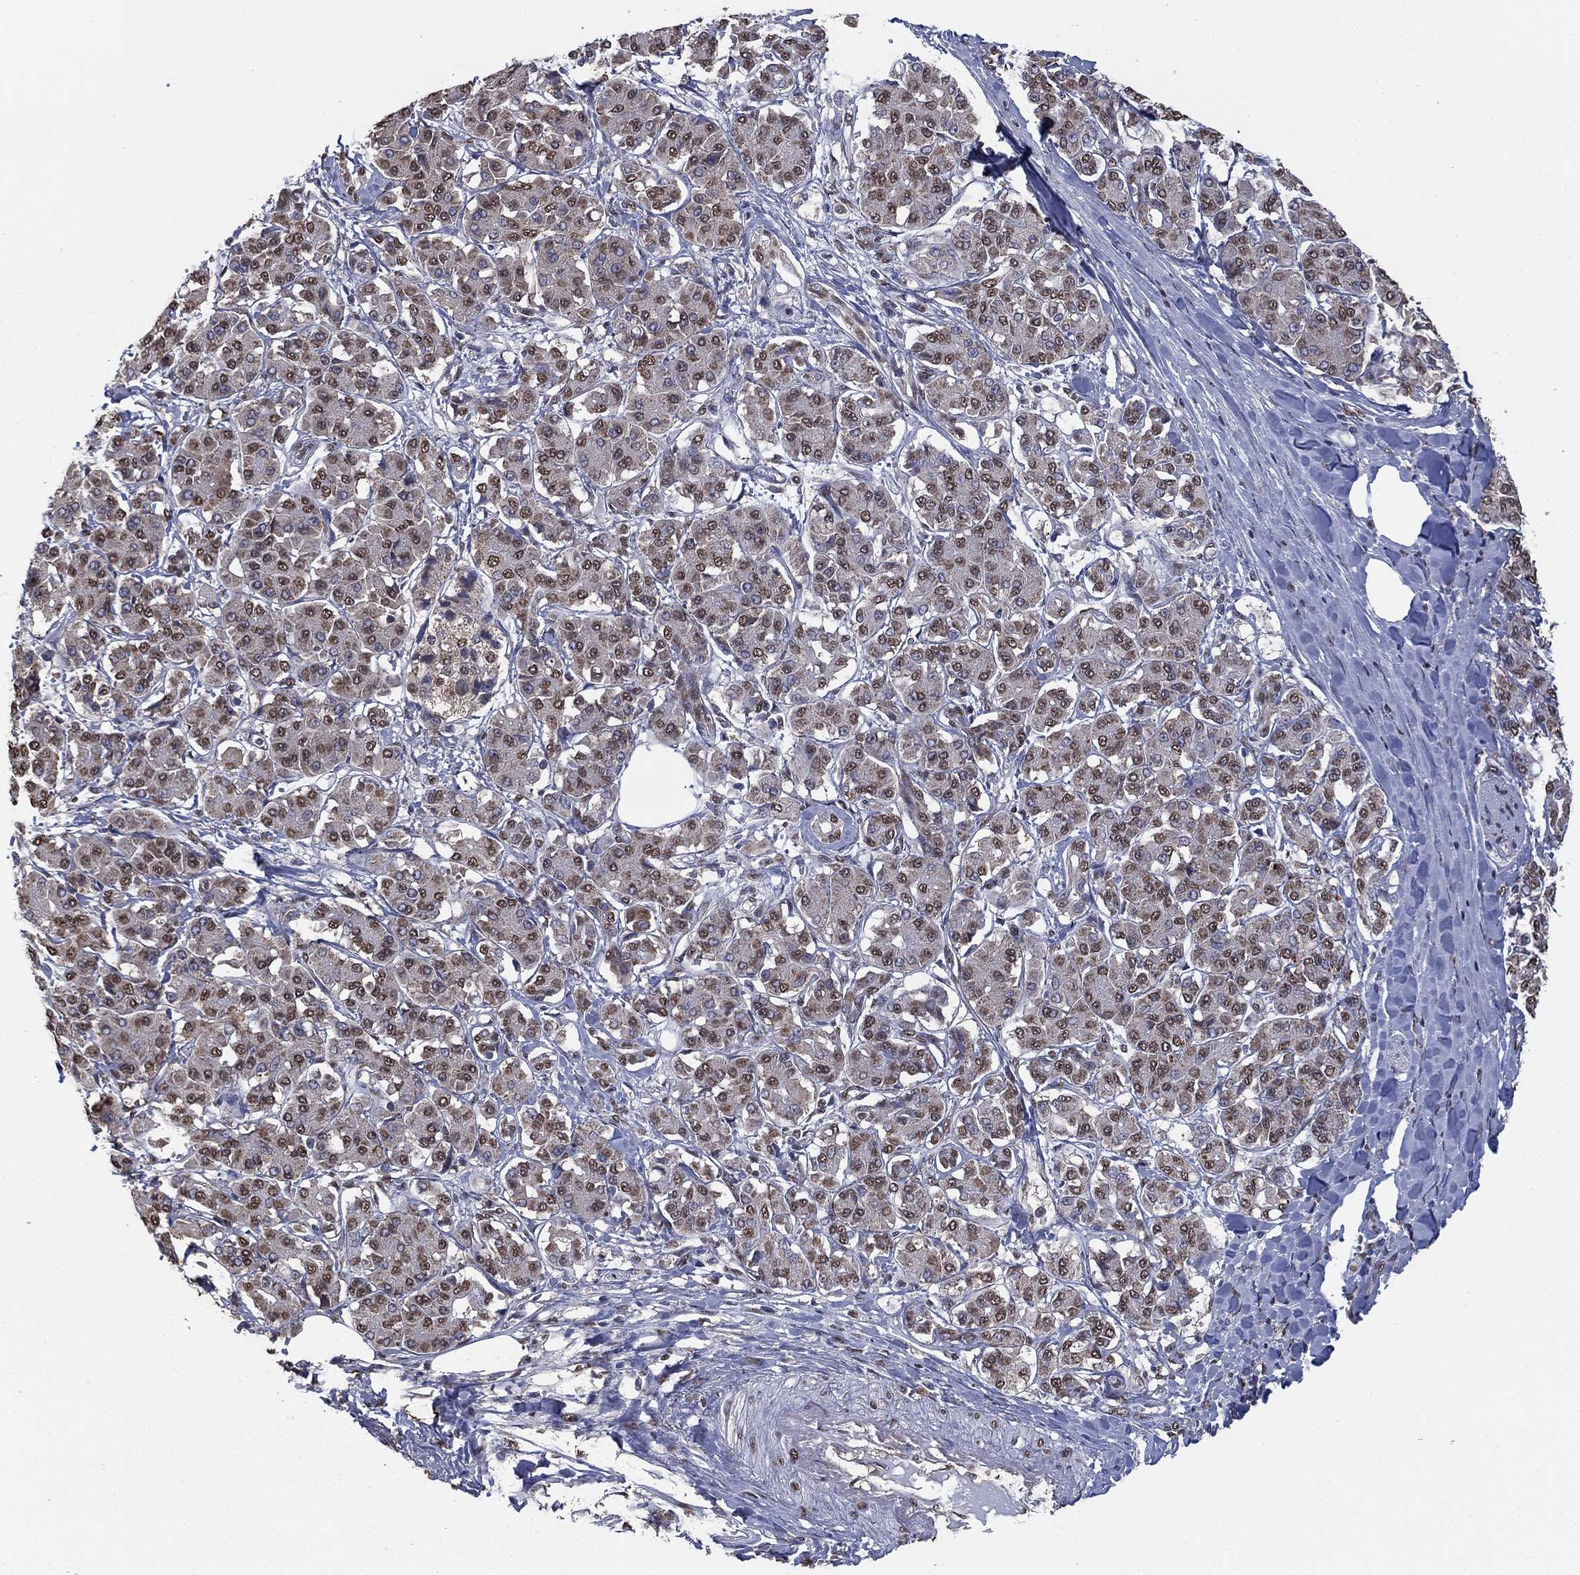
{"staining": {"intensity": "weak", "quantity": ">75%", "location": "cytoplasmic/membranous"}, "tissue": "pancreatic cancer", "cell_type": "Tumor cells", "image_type": "cancer", "snomed": [{"axis": "morphology", "description": "Adenocarcinoma, NOS"}, {"axis": "topography", "description": "Pancreas"}], "caption": "Pancreatic adenocarcinoma was stained to show a protein in brown. There is low levels of weak cytoplasmic/membranous positivity in about >75% of tumor cells. (Stains: DAB in brown, nuclei in blue, Microscopy: brightfield microscopy at high magnification).", "gene": "ALDH7A1", "patient": {"sex": "female", "age": 56}}